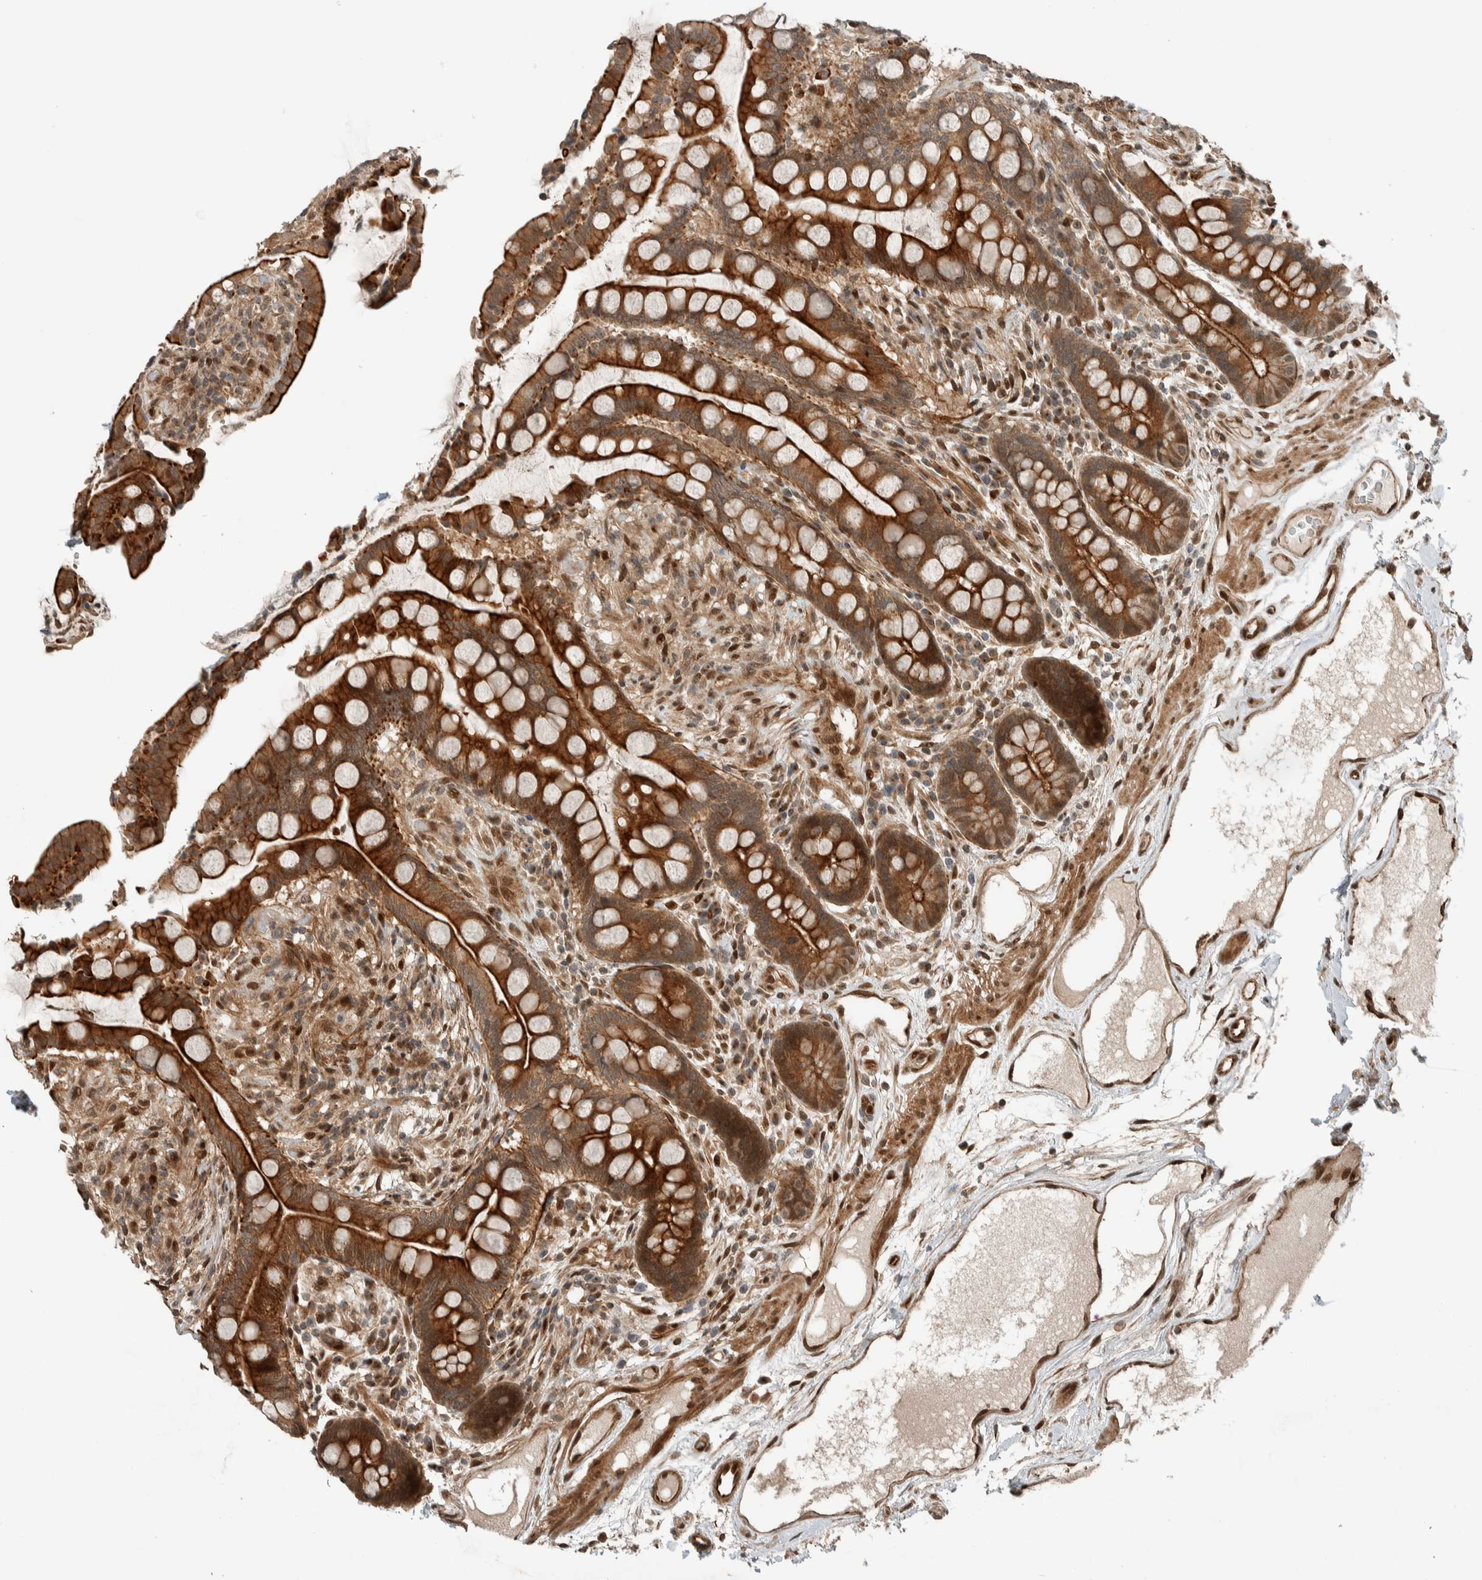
{"staining": {"intensity": "strong", "quantity": ">75%", "location": "cytoplasmic/membranous,nuclear"}, "tissue": "colon", "cell_type": "Endothelial cells", "image_type": "normal", "snomed": [{"axis": "morphology", "description": "Normal tissue, NOS"}, {"axis": "topography", "description": "Colon"}], "caption": "IHC (DAB (3,3'-diaminobenzidine)) staining of normal human colon demonstrates strong cytoplasmic/membranous,nuclear protein staining in approximately >75% of endothelial cells.", "gene": "STXBP4", "patient": {"sex": "male", "age": 73}}